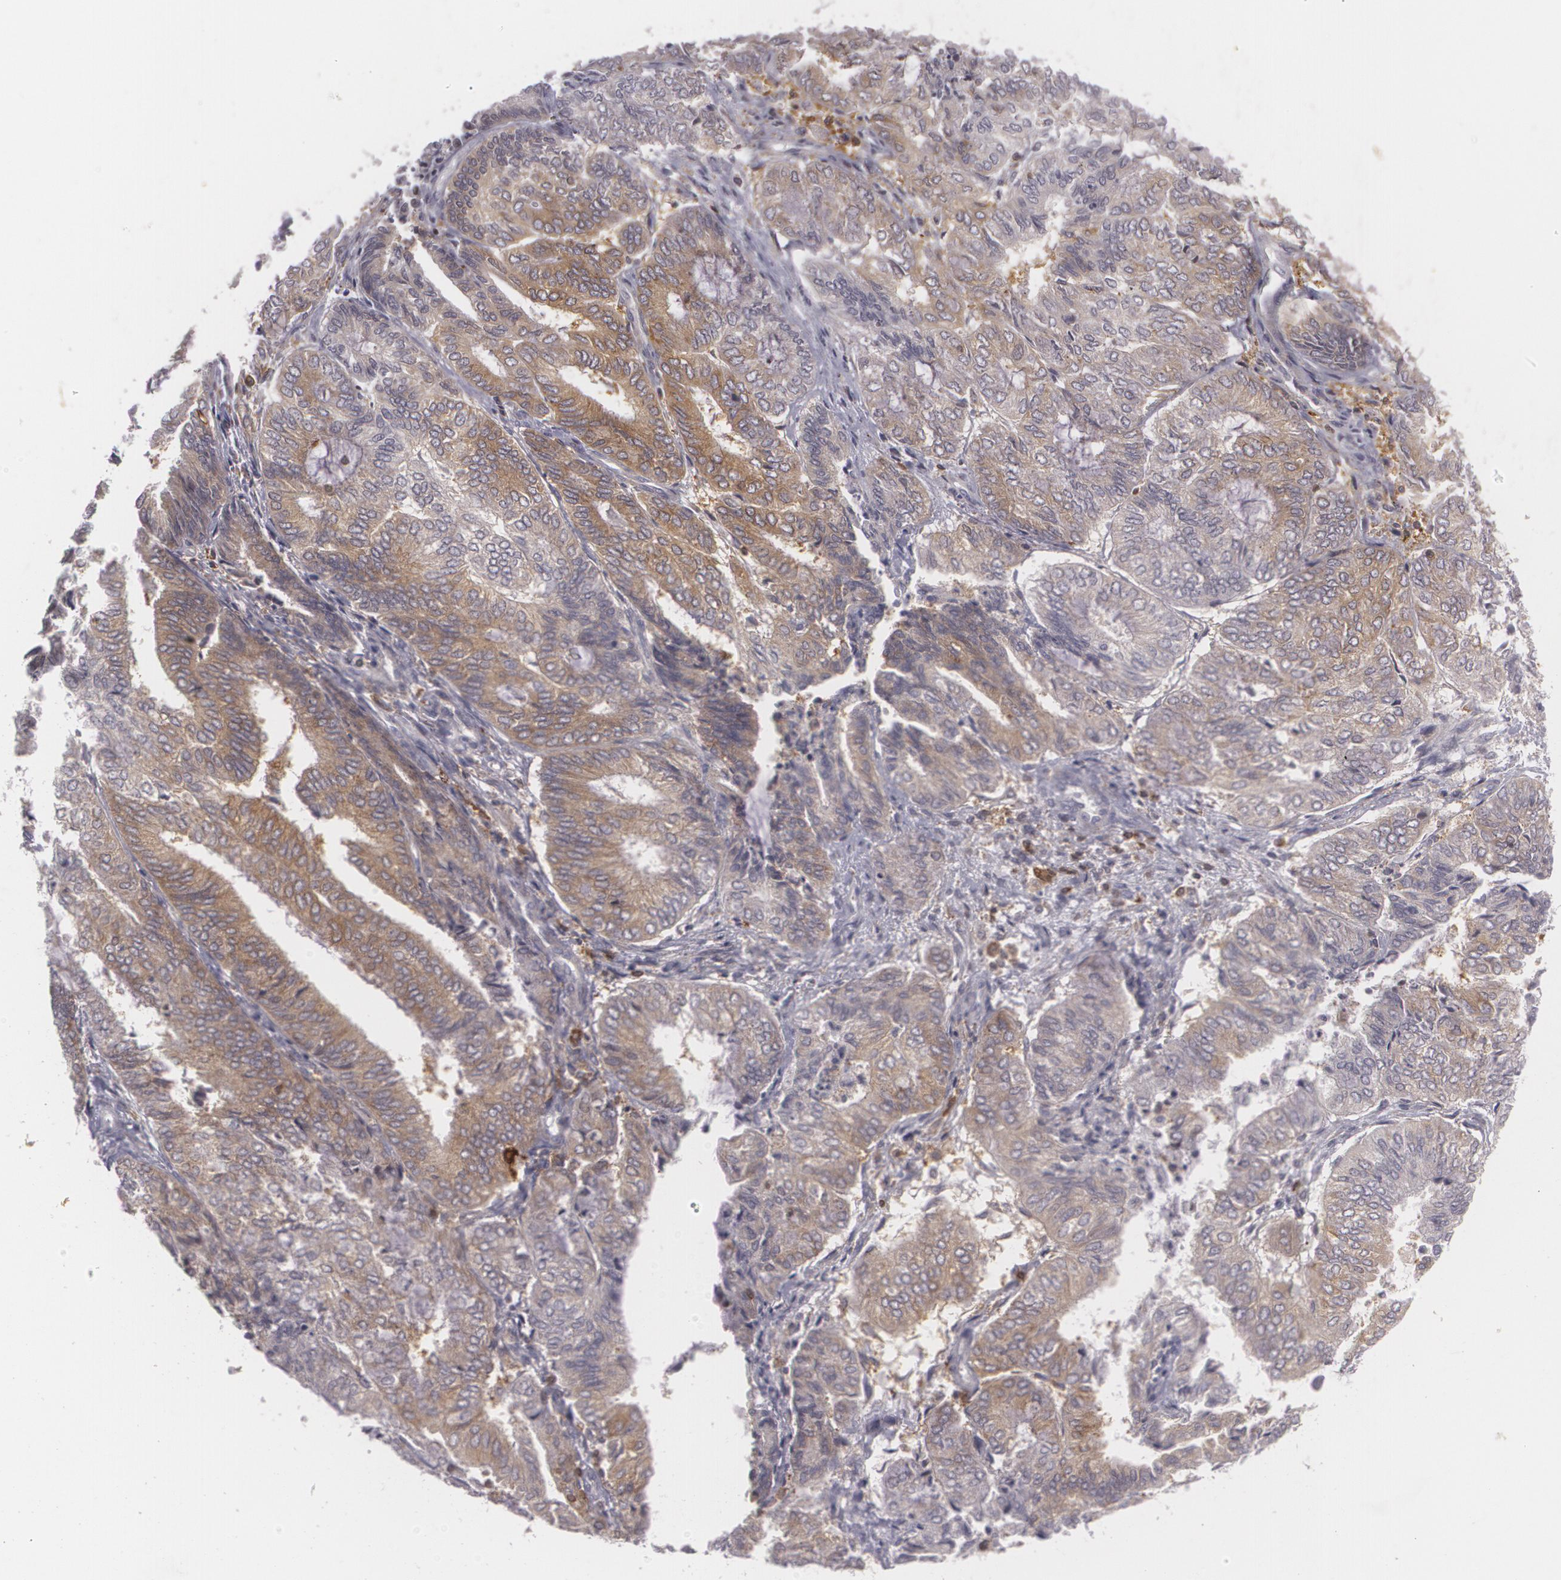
{"staining": {"intensity": "moderate", "quantity": ">75%", "location": "cytoplasmic/membranous"}, "tissue": "endometrial cancer", "cell_type": "Tumor cells", "image_type": "cancer", "snomed": [{"axis": "morphology", "description": "Adenocarcinoma, NOS"}, {"axis": "topography", "description": "Endometrium"}], "caption": "Adenocarcinoma (endometrial) stained with a brown dye reveals moderate cytoplasmic/membranous positive expression in about >75% of tumor cells.", "gene": "BIN1", "patient": {"sex": "female", "age": 59}}